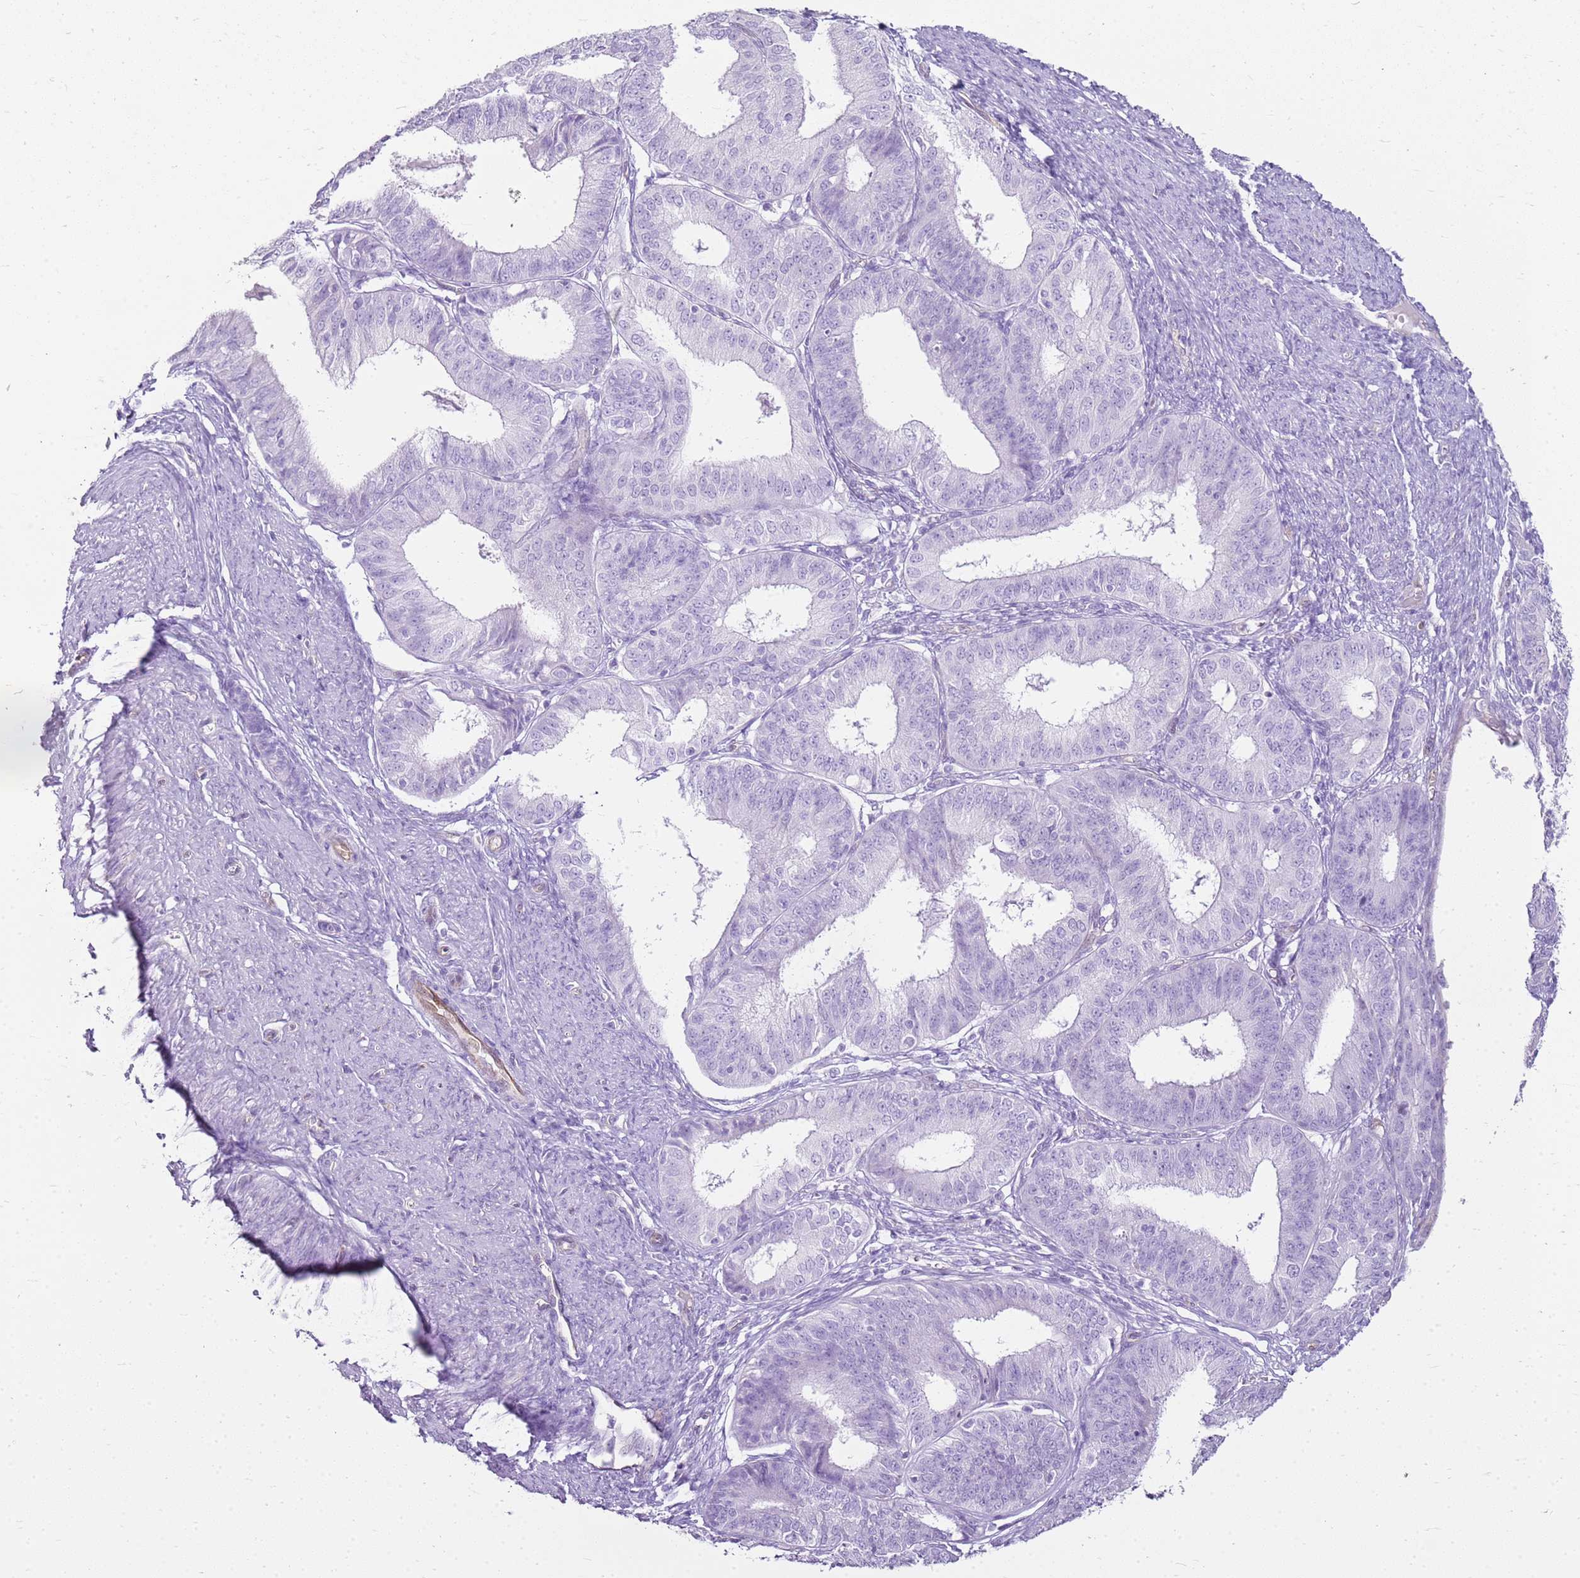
{"staining": {"intensity": "negative", "quantity": "none", "location": "none"}, "tissue": "endometrial cancer", "cell_type": "Tumor cells", "image_type": "cancer", "snomed": [{"axis": "morphology", "description": "Adenocarcinoma, NOS"}, {"axis": "topography", "description": "Endometrium"}], "caption": "A photomicrograph of adenocarcinoma (endometrial) stained for a protein displays no brown staining in tumor cells.", "gene": "SULT1E1", "patient": {"sex": "female", "age": 51}}